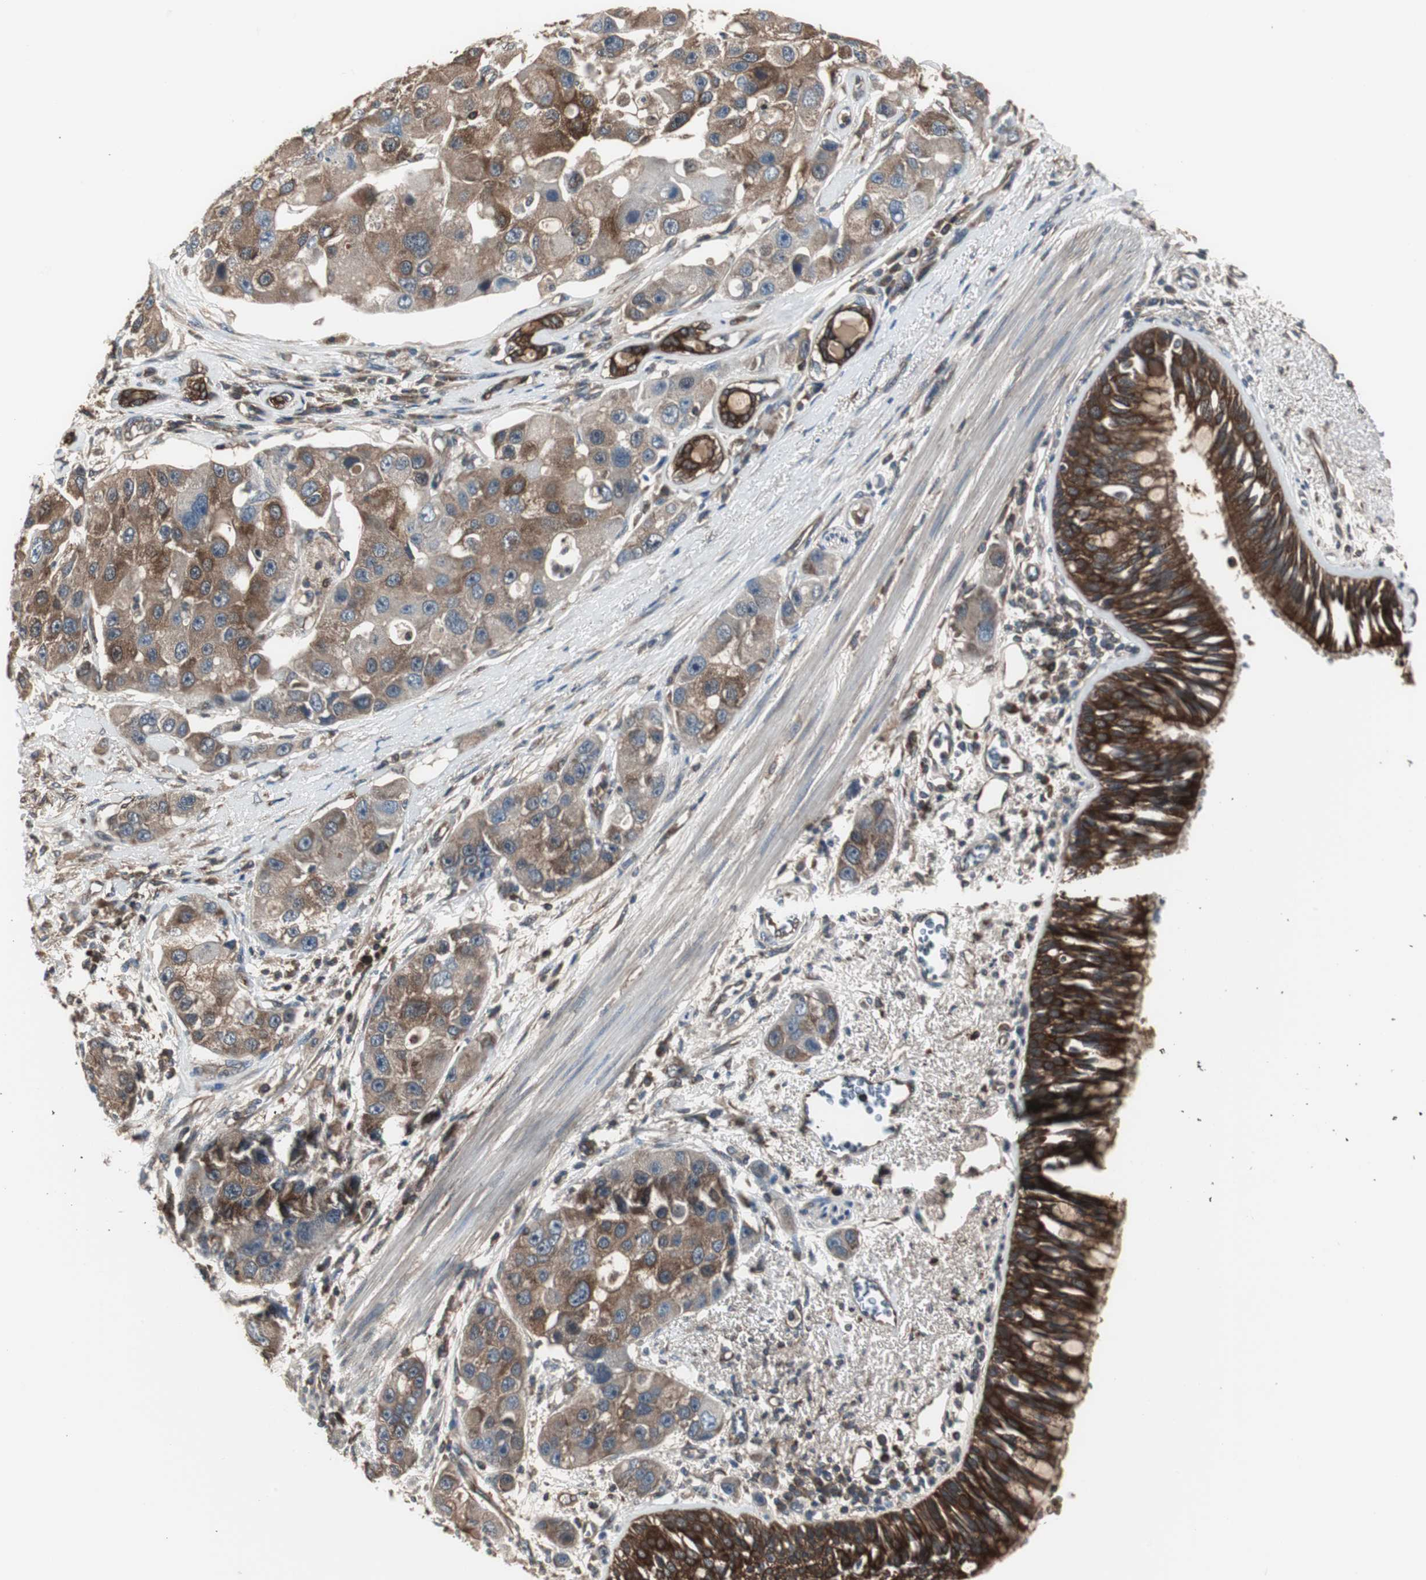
{"staining": {"intensity": "strong", "quantity": ">75%", "location": "cytoplasmic/membranous"}, "tissue": "bronchus", "cell_type": "Respiratory epithelial cells", "image_type": "normal", "snomed": [{"axis": "morphology", "description": "Normal tissue, NOS"}, {"axis": "morphology", "description": "Adenocarcinoma, NOS"}, {"axis": "morphology", "description": "Adenocarcinoma, metastatic, NOS"}, {"axis": "topography", "description": "Lymph node"}, {"axis": "topography", "description": "Bronchus"}, {"axis": "topography", "description": "Lung"}], "caption": "Immunohistochemistry (IHC) image of benign bronchus: bronchus stained using IHC exhibits high levels of strong protein expression localized specifically in the cytoplasmic/membranous of respiratory epithelial cells, appearing as a cytoplasmic/membranous brown color.", "gene": "CAPNS1", "patient": {"sex": "female", "age": 54}}